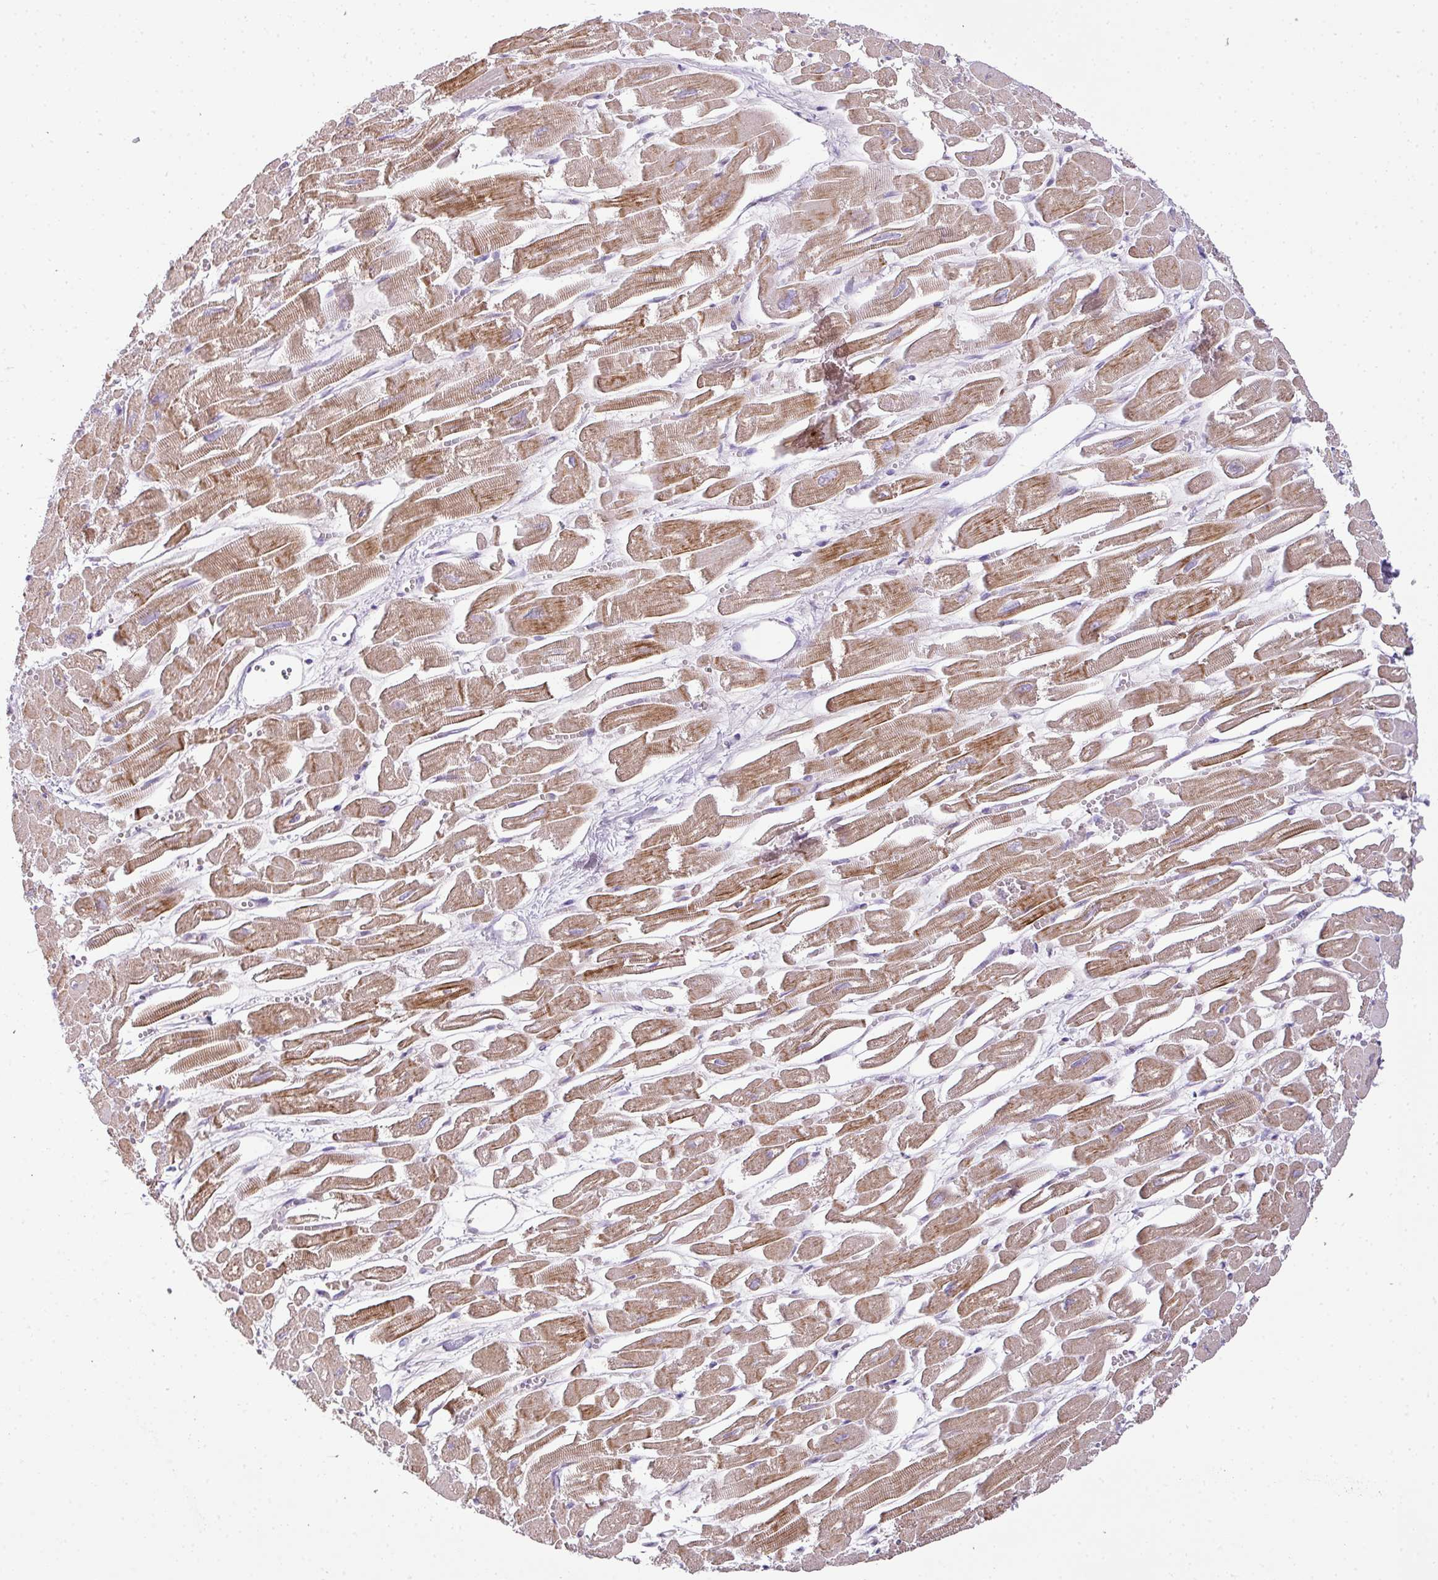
{"staining": {"intensity": "weak", "quantity": "25%-75%", "location": "cytoplasmic/membranous"}, "tissue": "heart muscle", "cell_type": "Cardiomyocytes", "image_type": "normal", "snomed": [{"axis": "morphology", "description": "Normal tissue, NOS"}, {"axis": "topography", "description": "Heart"}], "caption": "The micrograph displays staining of normal heart muscle, revealing weak cytoplasmic/membranous protein positivity (brown color) within cardiomyocytes.", "gene": "HOXC13", "patient": {"sex": "male", "age": 54}}